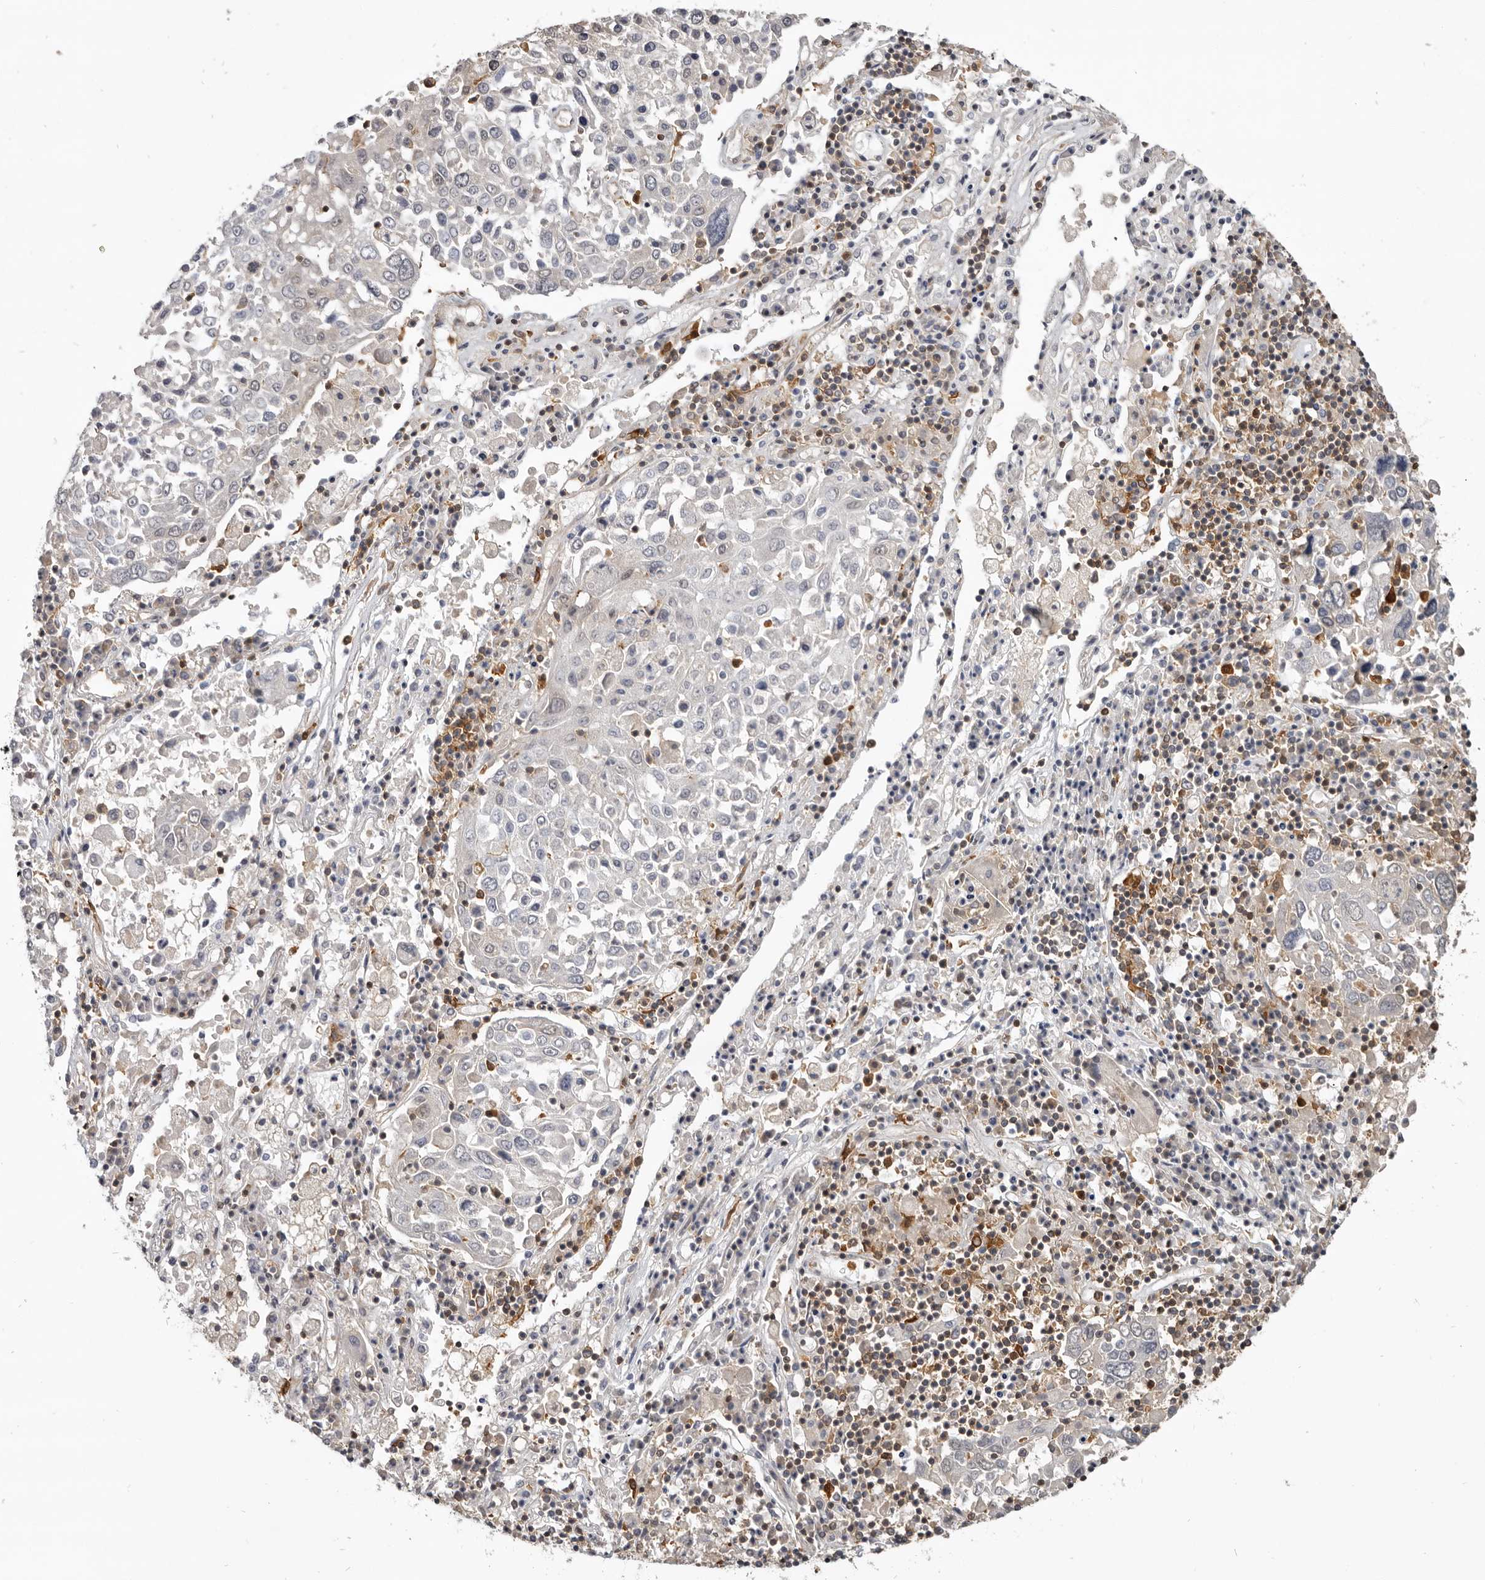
{"staining": {"intensity": "weak", "quantity": "25%-75%", "location": "cytoplasmic/membranous"}, "tissue": "lung cancer", "cell_type": "Tumor cells", "image_type": "cancer", "snomed": [{"axis": "morphology", "description": "Squamous cell carcinoma, NOS"}, {"axis": "topography", "description": "Lung"}], "caption": "This micrograph displays immunohistochemistry staining of lung squamous cell carcinoma, with low weak cytoplasmic/membranous staining in about 25%-75% of tumor cells.", "gene": "CBL", "patient": {"sex": "male", "age": 65}}